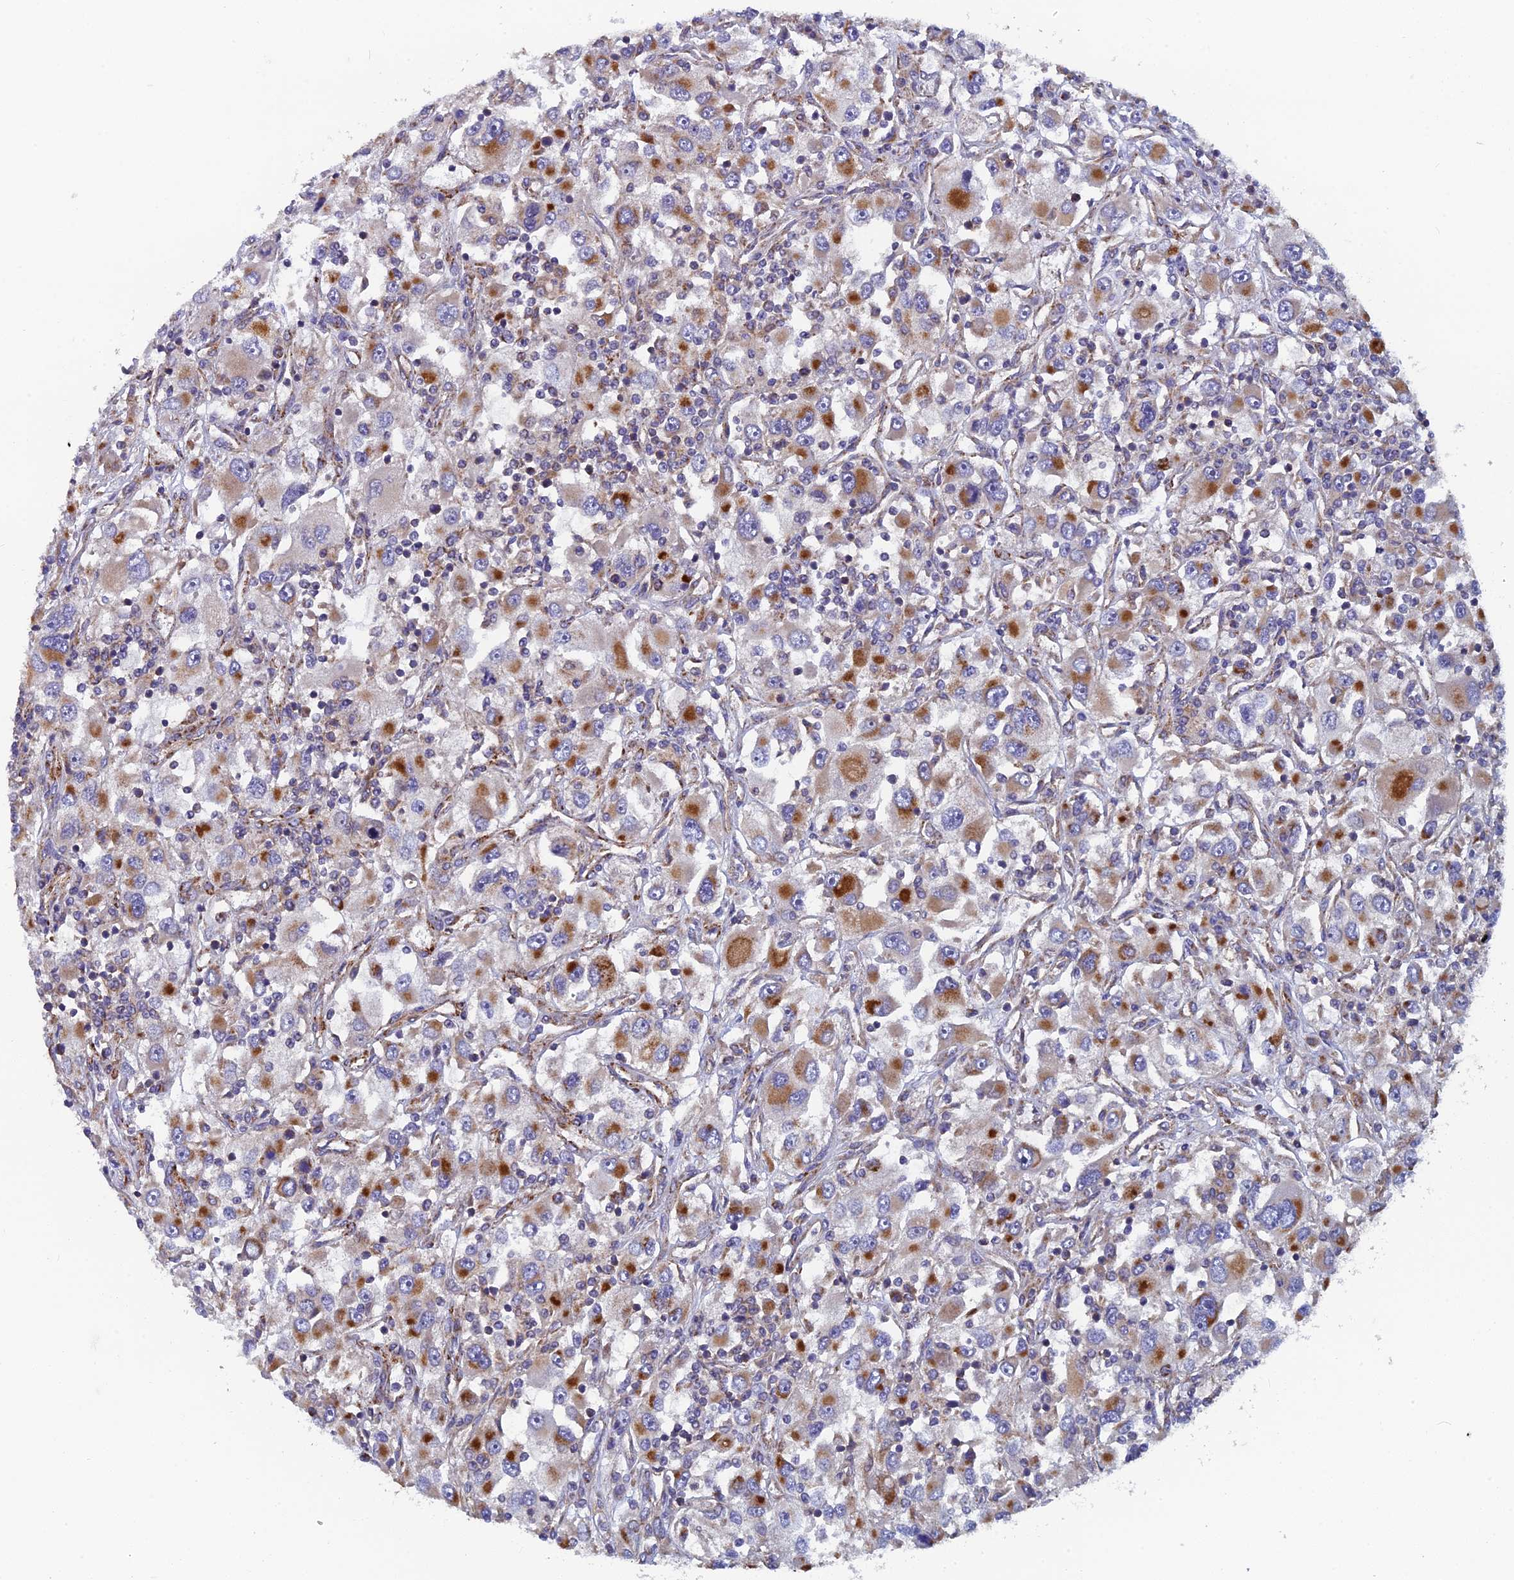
{"staining": {"intensity": "moderate", "quantity": ">75%", "location": "cytoplasmic/membranous"}, "tissue": "renal cancer", "cell_type": "Tumor cells", "image_type": "cancer", "snomed": [{"axis": "morphology", "description": "Adenocarcinoma, NOS"}, {"axis": "topography", "description": "Kidney"}], "caption": "Immunohistochemical staining of human renal cancer (adenocarcinoma) demonstrates medium levels of moderate cytoplasmic/membranous staining in approximately >75% of tumor cells.", "gene": "MRPS9", "patient": {"sex": "female", "age": 52}}